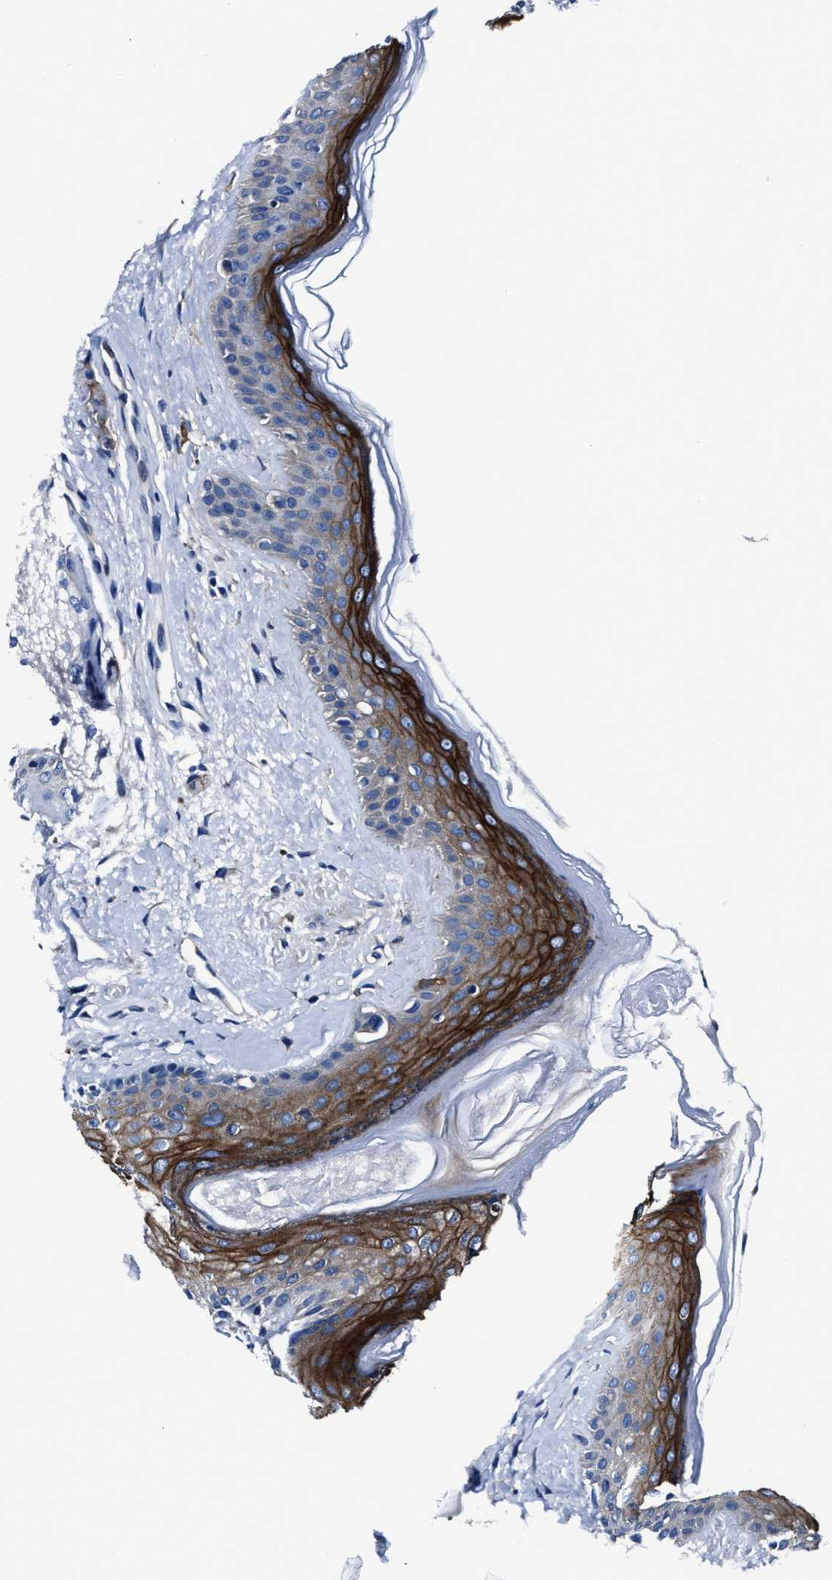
{"staining": {"intensity": "strong", "quantity": "<25%", "location": "cytoplasmic/membranous"}, "tissue": "oral mucosa", "cell_type": "Squamous epithelial cells", "image_type": "normal", "snomed": [{"axis": "morphology", "description": "Normal tissue, NOS"}, {"axis": "topography", "description": "Skin"}, {"axis": "topography", "description": "Oral tissue"}], "caption": "Immunohistochemistry (IHC) (DAB (3,3'-diaminobenzidine)) staining of benign oral mucosa reveals strong cytoplasmic/membranous protein positivity in about <25% of squamous epithelial cells.", "gene": "LMO7", "patient": {"sex": "male", "age": 84}}